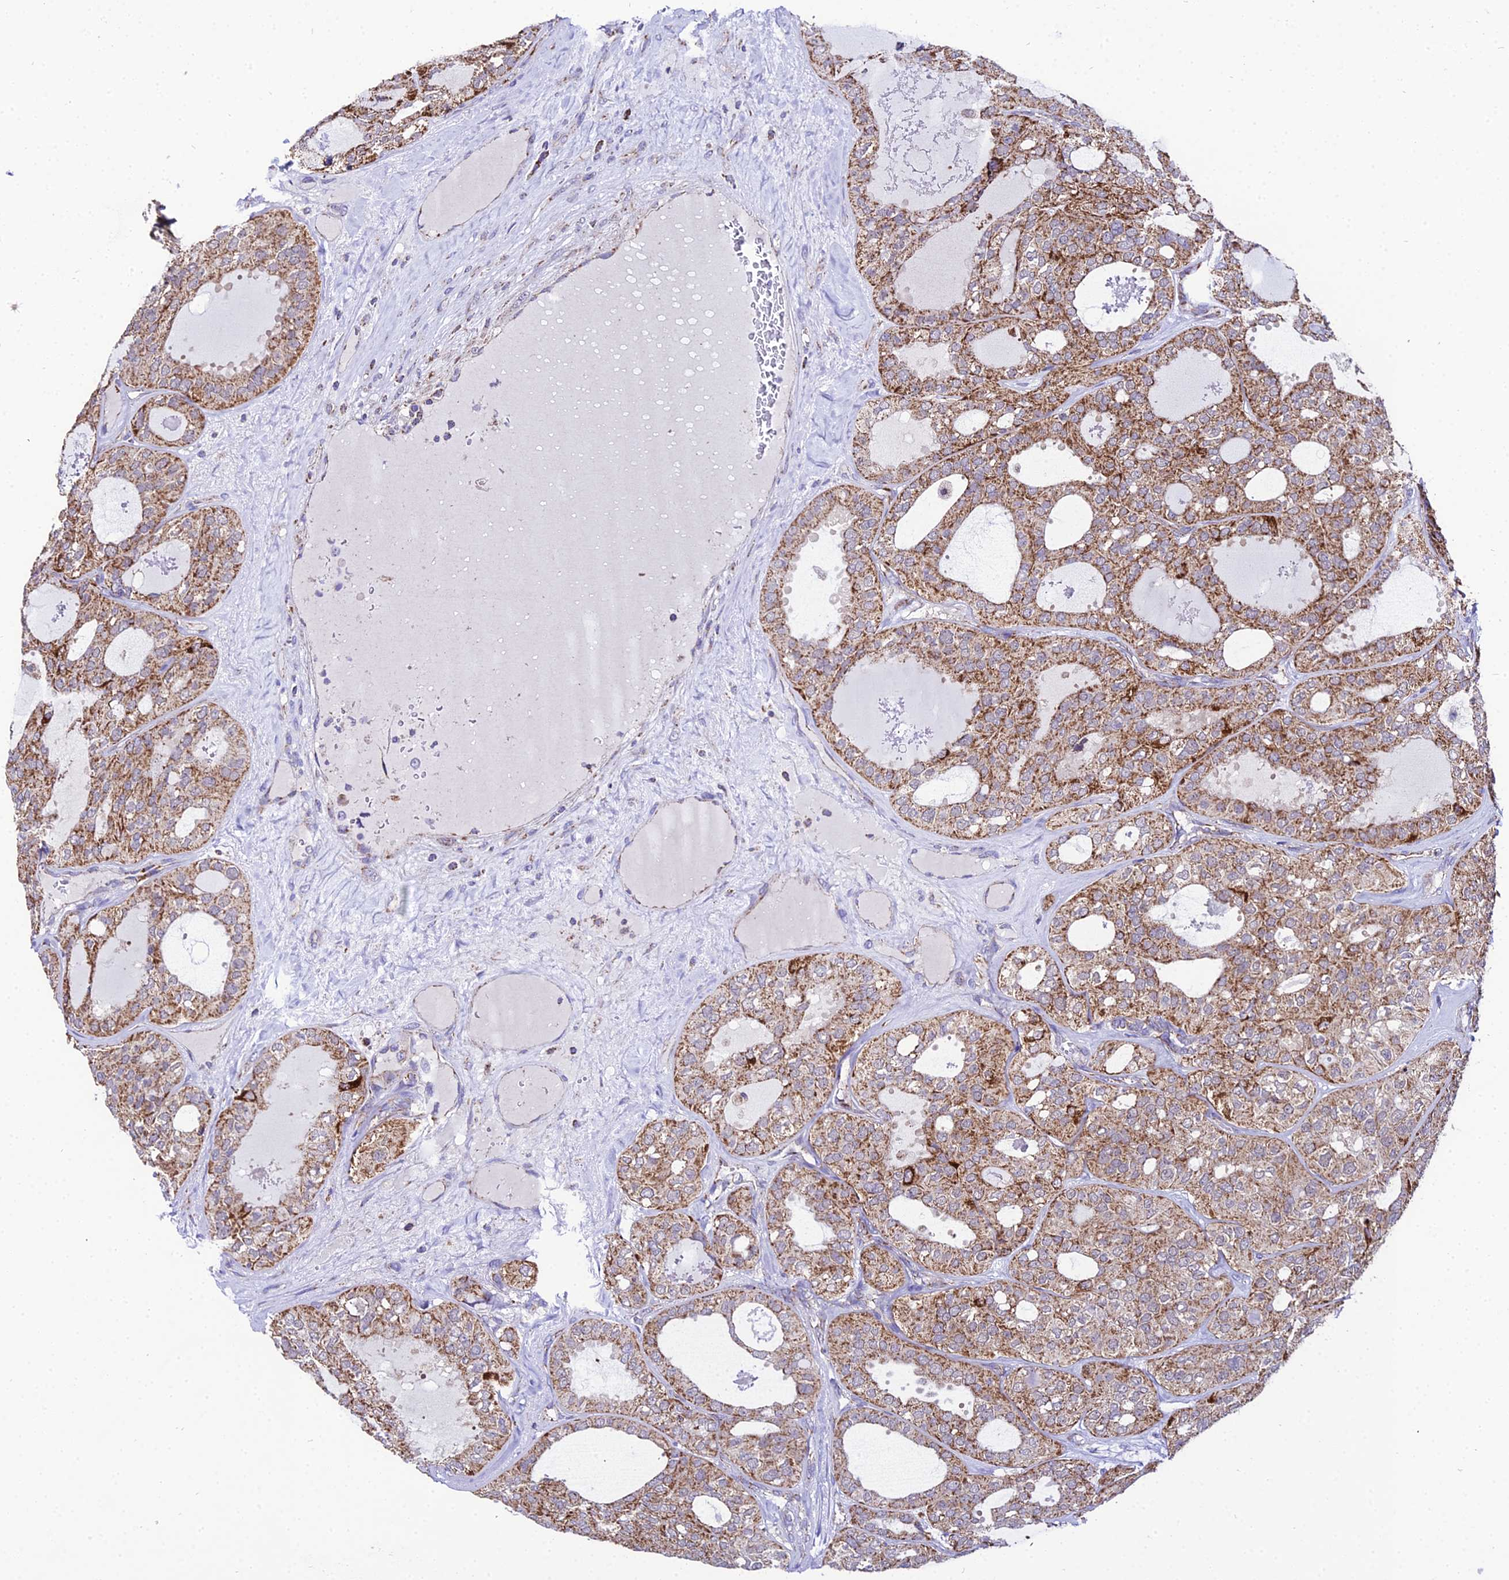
{"staining": {"intensity": "moderate", "quantity": ">75%", "location": "cytoplasmic/membranous"}, "tissue": "thyroid cancer", "cell_type": "Tumor cells", "image_type": "cancer", "snomed": [{"axis": "morphology", "description": "Follicular adenoma carcinoma, NOS"}, {"axis": "topography", "description": "Thyroid gland"}], "caption": "Tumor cells reveal medium levels of moderate cytoplasmic/membranous positivity in about >75% of cells in thyroid follicular adenoma carcinoma.", "gene": "PSMD2", "patient": {"sex": "male", "age": 75}}